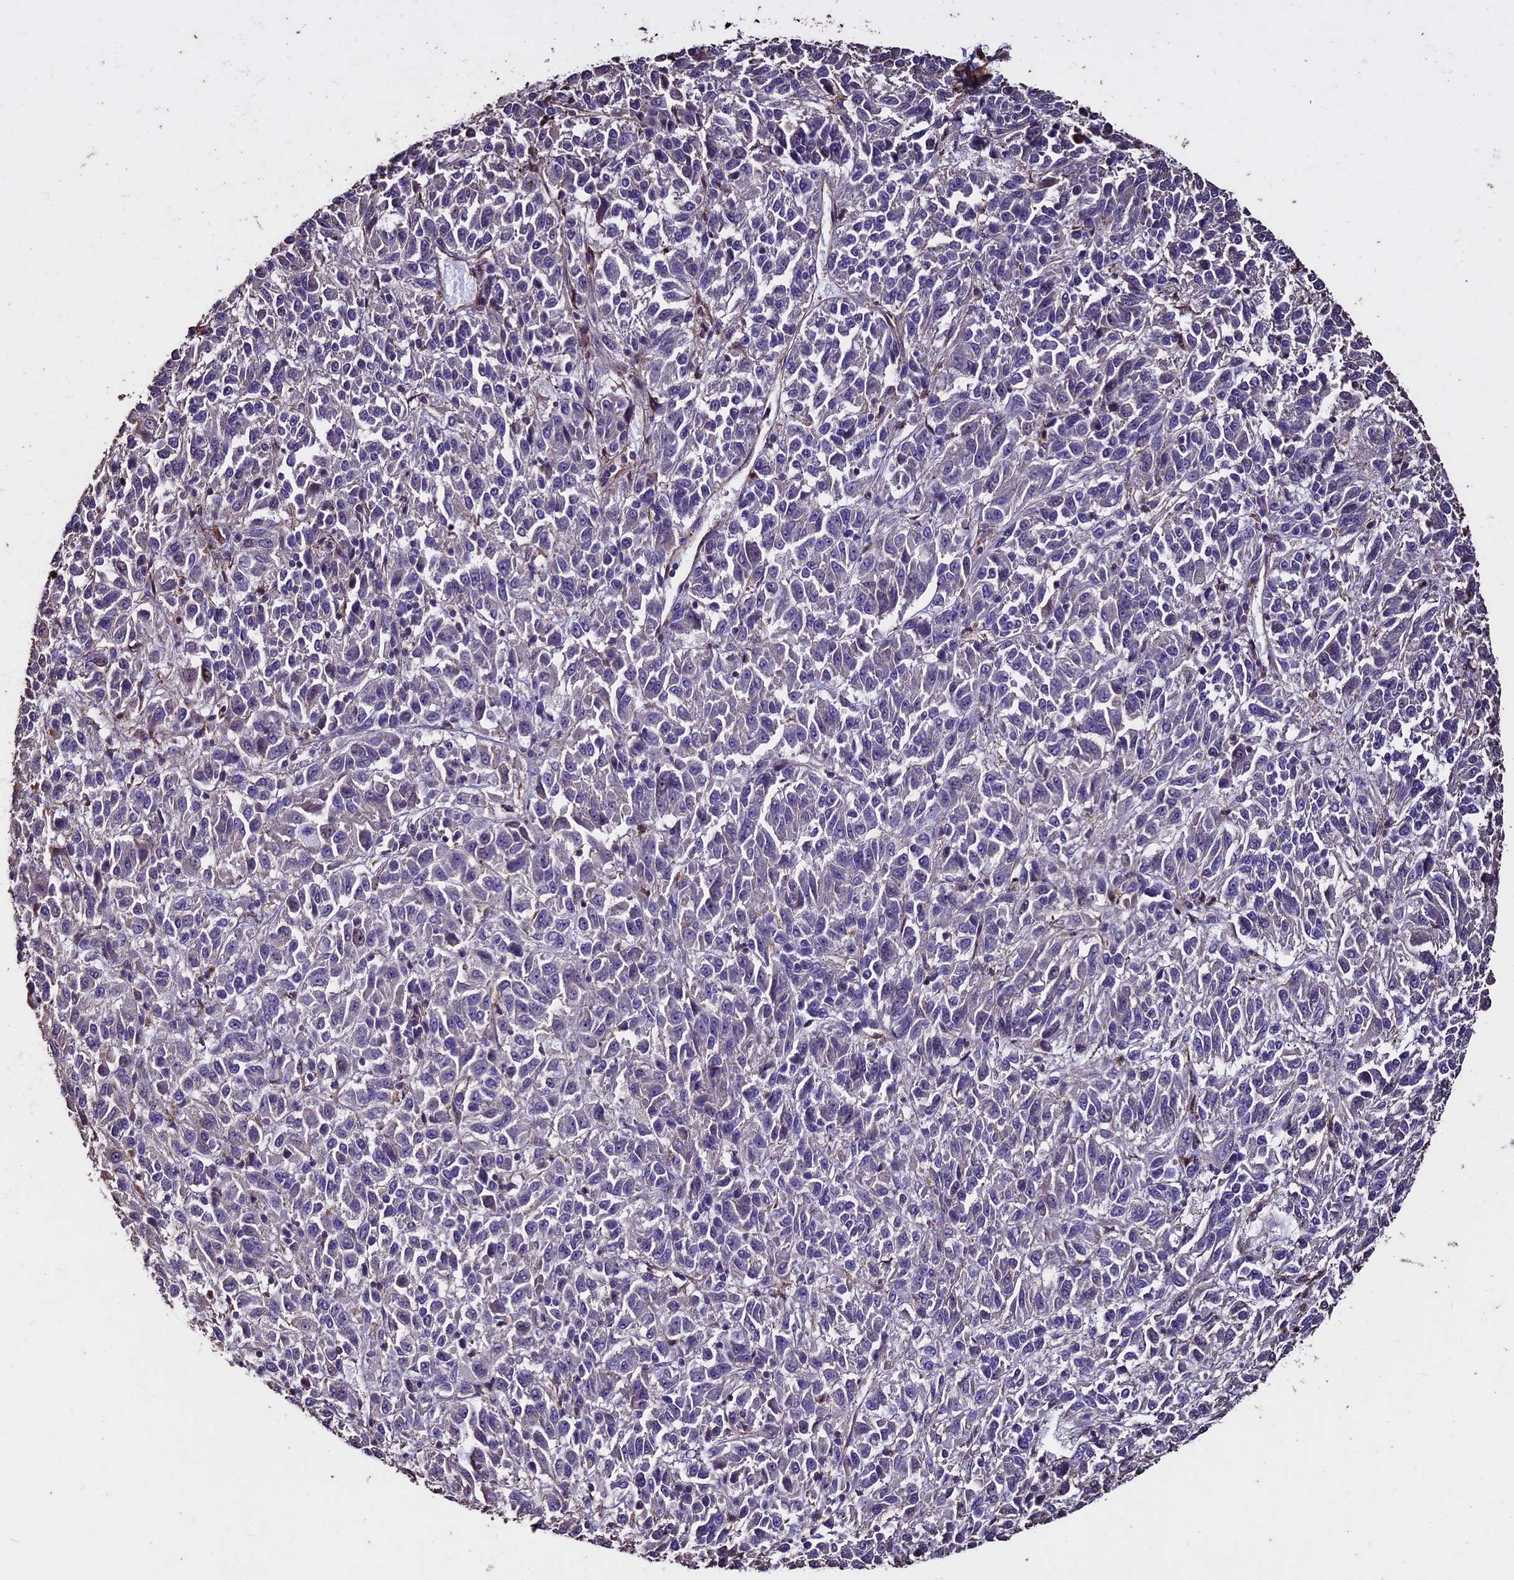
{"staining": {"intensity": "negative", "quantity": "none", "location": "none"}, "tissue": "melanoma", "cell_type": "Tumor cells", "image_type": "cancer", "snomed": [{"axis": "morphology", "description": "Malignant melanoma, Metastatic site"}, {"axis": "topography", "description": "Lung"}], "caption": "IHC of human malignant melanoma (metastatic site) reveals no expression in tumor cells. (Brightfield microscopy of DAB (3,3'-diaminobenzidine) immunohistochemistry at high magnification).", "gene": "USB1", "patient": {"sex": "male", "age": 64}}